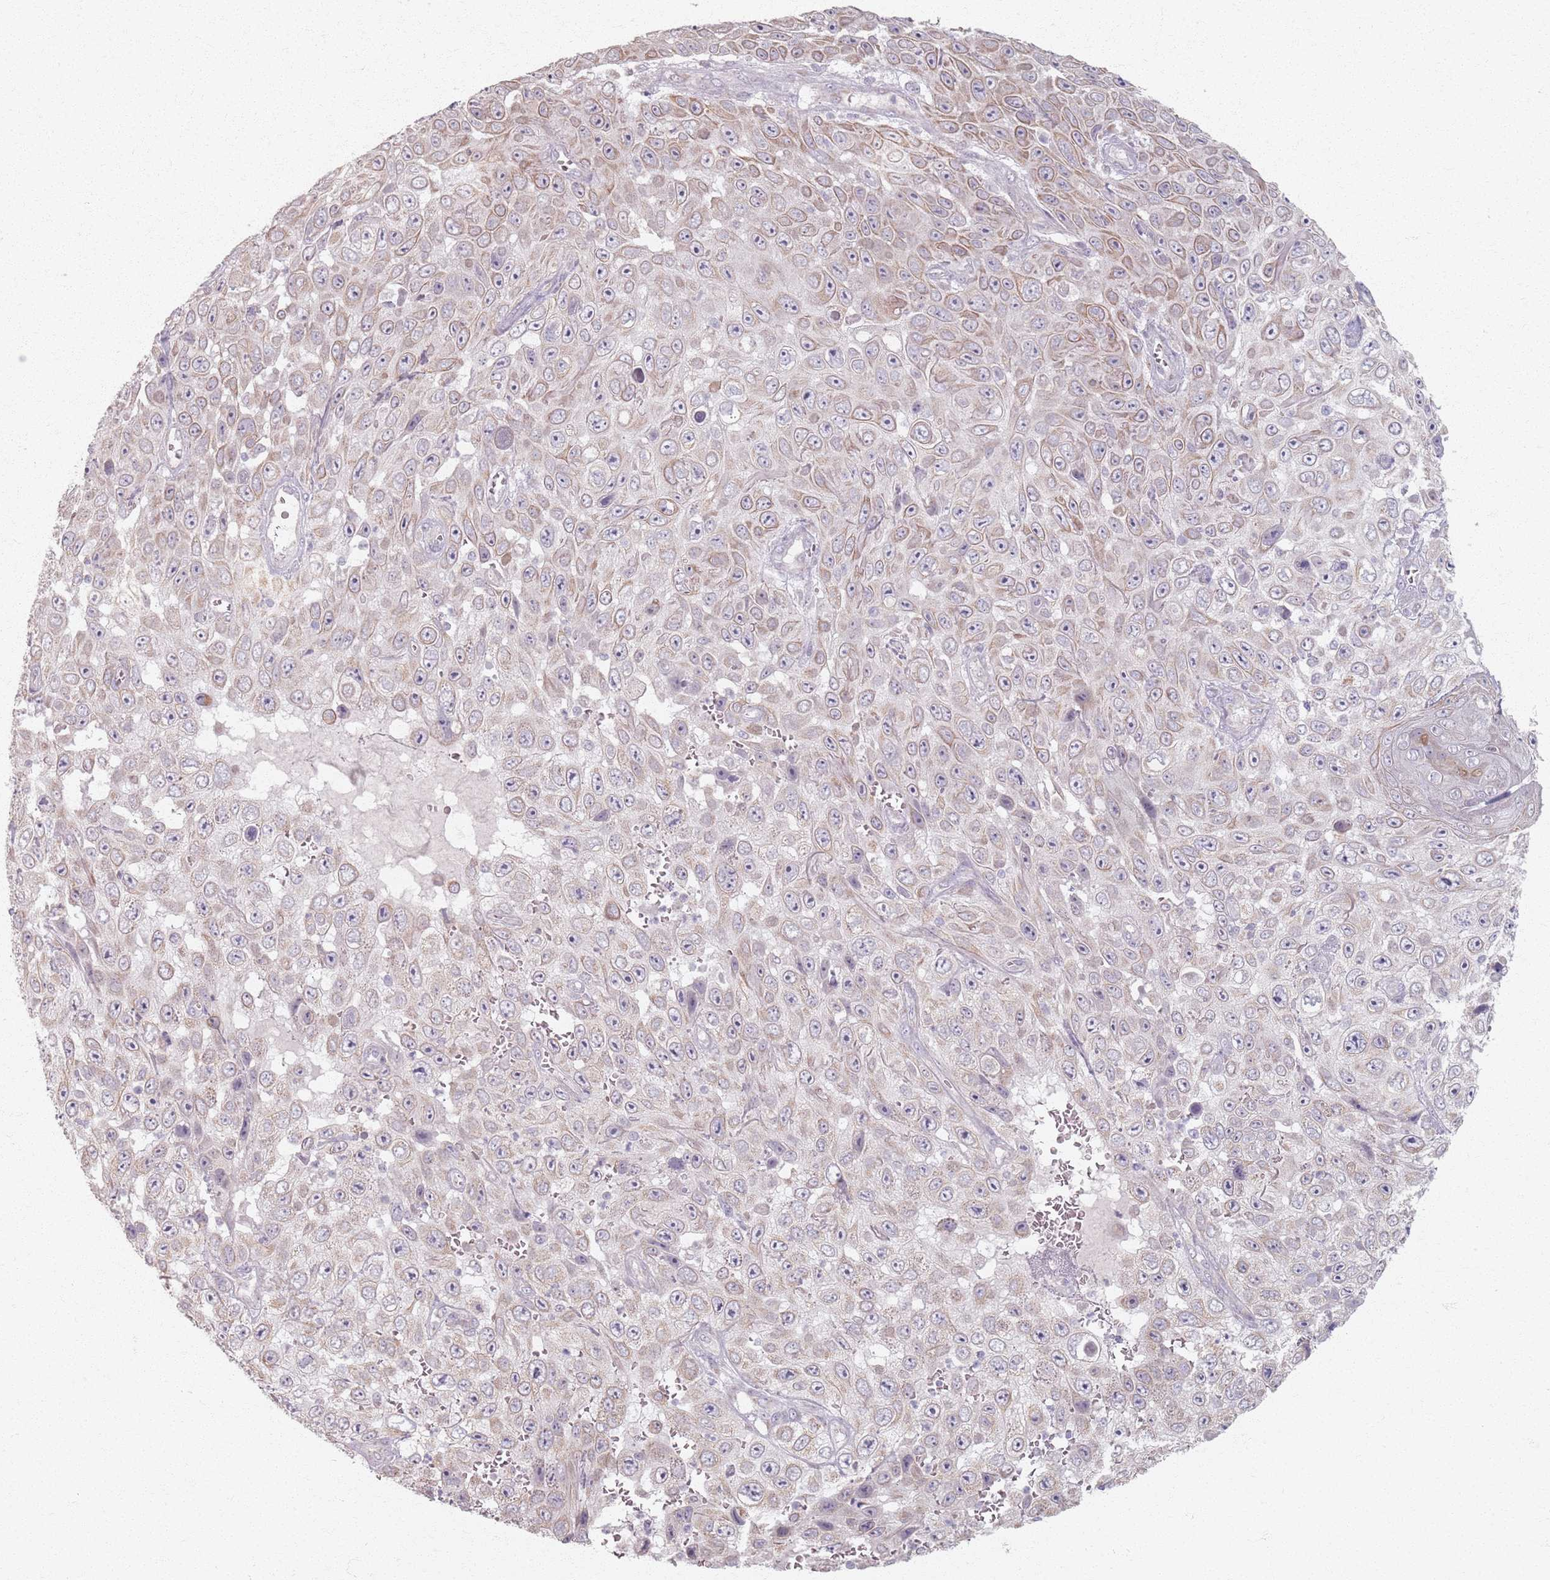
{"staining": {"intensity": "moderate", "quantity": "25%-75%", "location": "cytoplasmic/membranous"}, "tissue": "skin cancer", "cell_type": "Tumor cells", "image_type": "cancer", "snomed": [{"axis": "morphology", "description": "Squamous cell carcinoma, NOS"}, {"axis": "topography", "description": "Skin"}], "caption": "The immunohistochemical stain highlights moderate cytoplasmic/membranous staining in tumor cells of skin squamous cell carcinoma tissue.", "gene": "PKD2L2", "patient": {"sex": "male", "age": 82}}